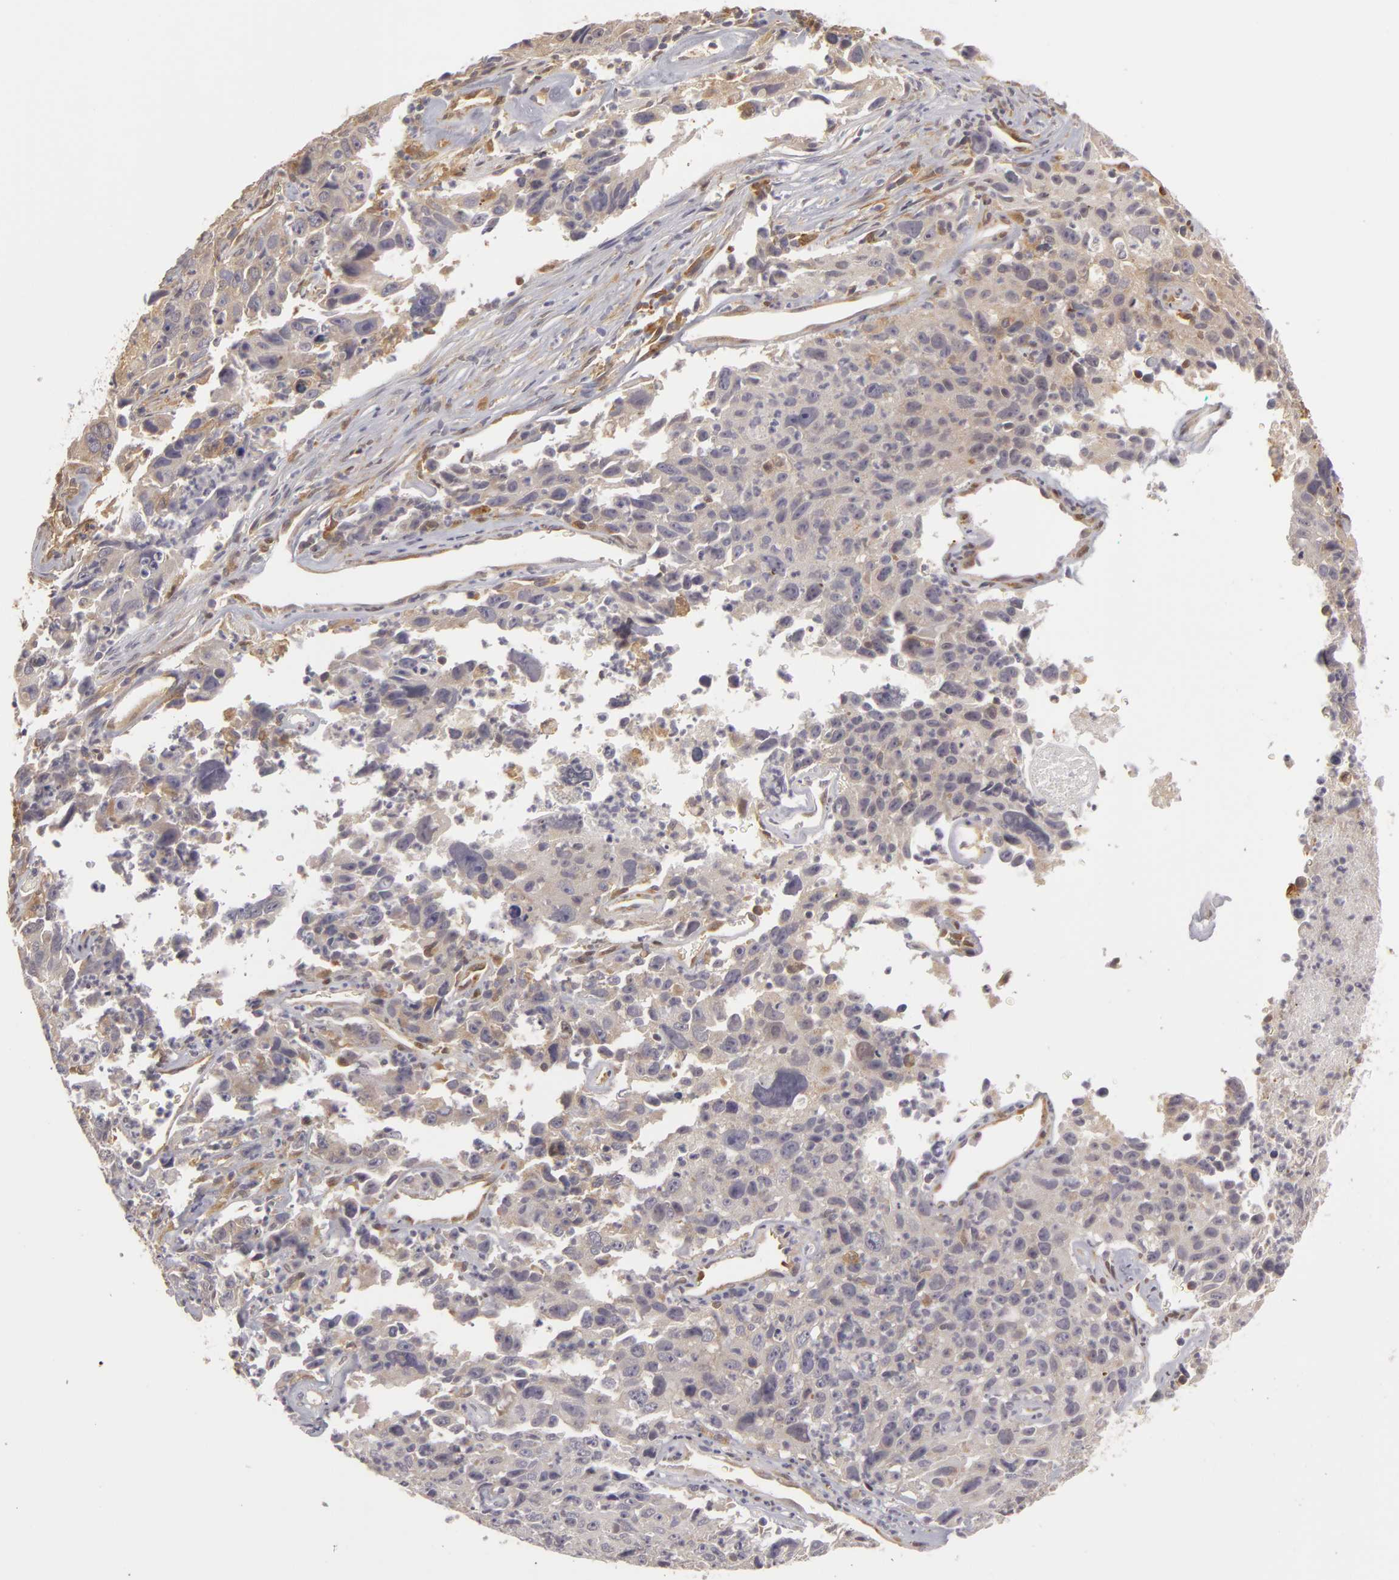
{"staining": {"intensity": "negative", "quantity": "none", "location": "none"}, "tissue": "lung cancer", "cell_type": "Tumor cells", "image_type": "cancer", "snomed": [{"axis": "morphology", "description": "Squamous cell carcinoma, NOS"}, {"axis": "topography", "description": "Lung"}], "caption": "A high-resolution photomicrograph shows immunohistochemistry (IHC) staining of lung squamous cell carcinoma, which exhibits no significant staining in tumor cells.", "gene": "ZNF229", "patient": {"sex": "male", "age": 64}}